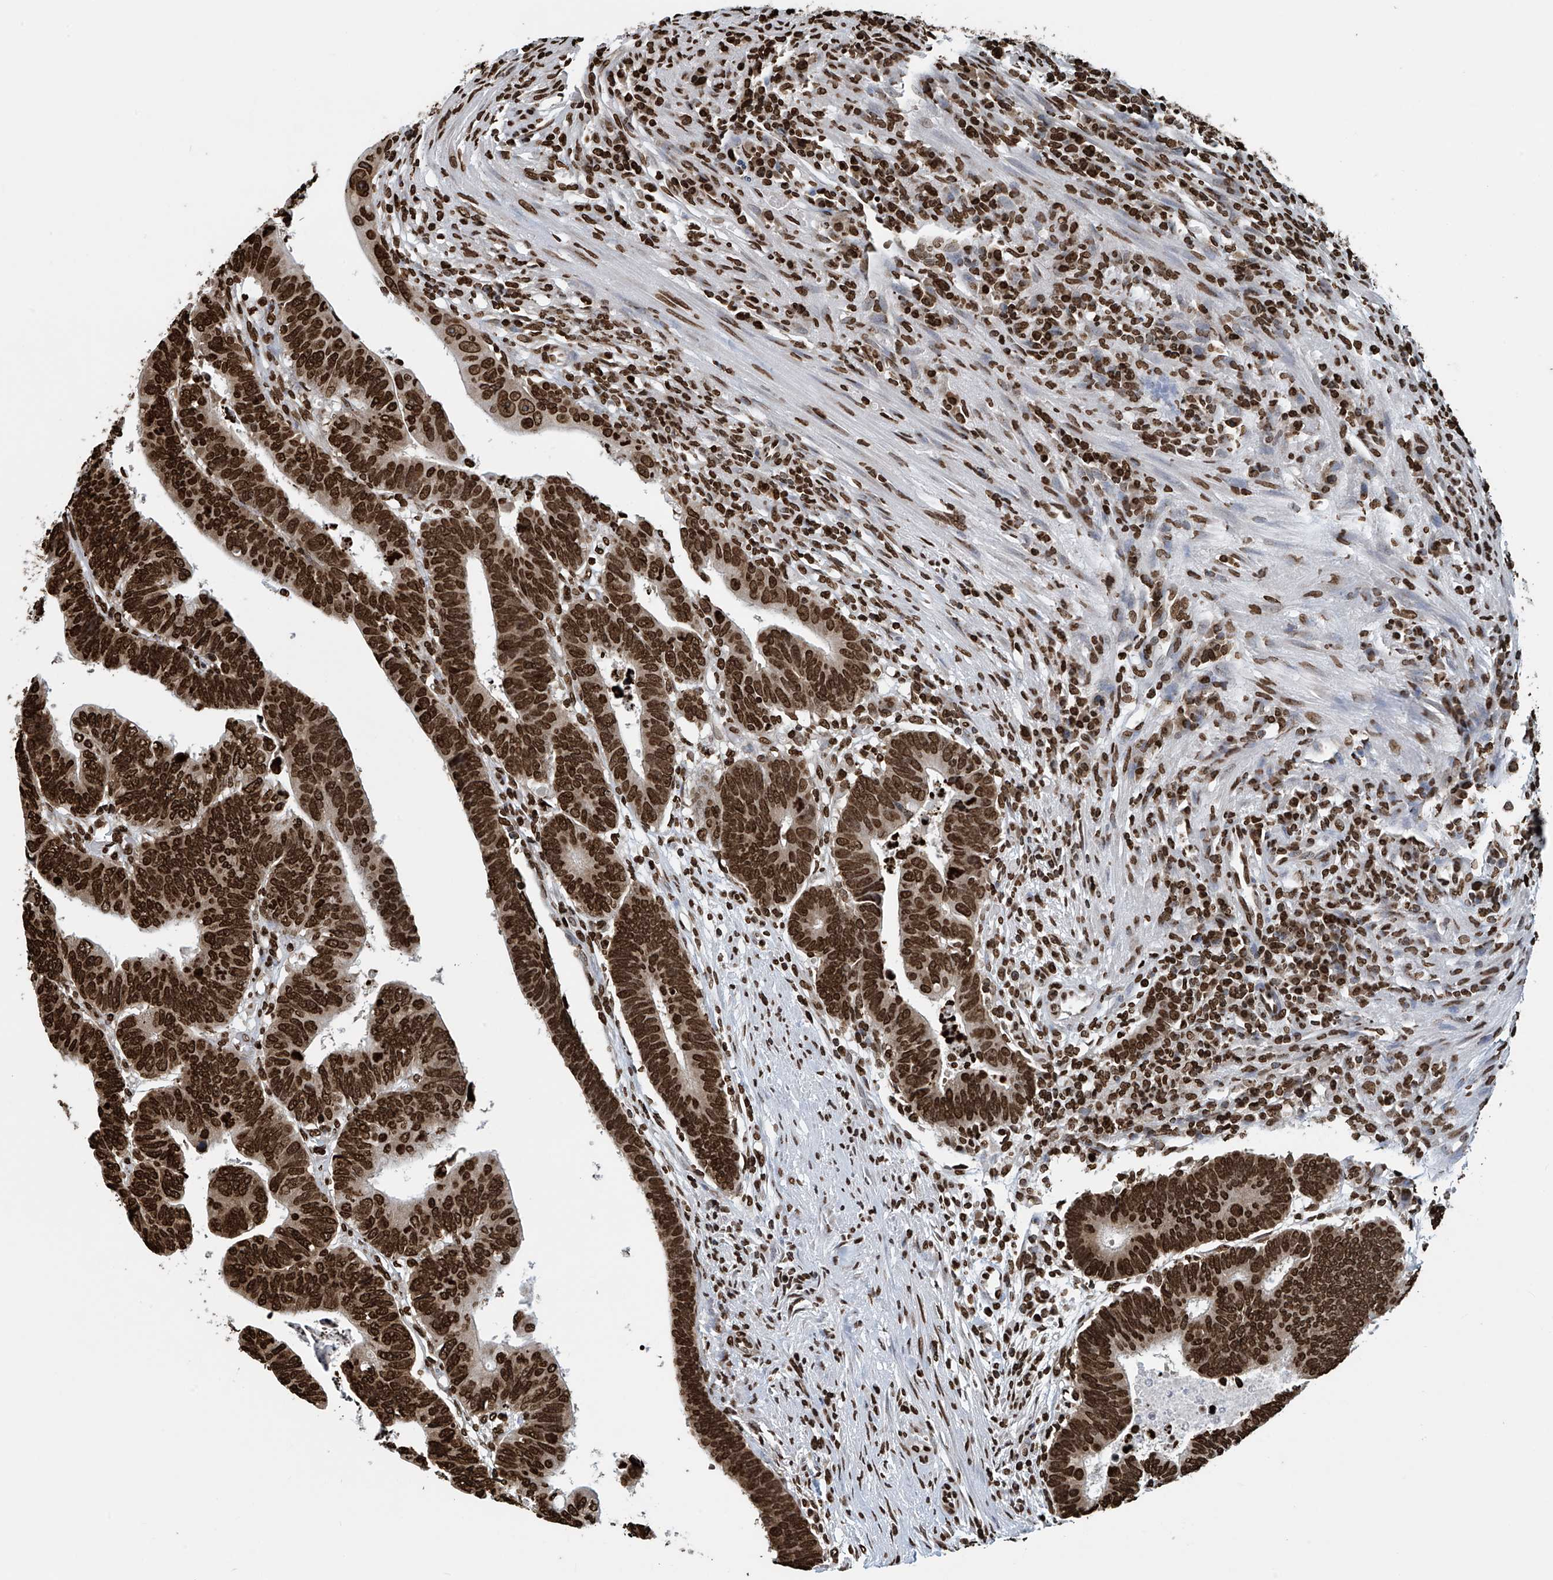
{"staining": {"intensity": "strong", "quantity": ">75%", "location": "nuclear"}, "tissue": "colorectal cancer", "cell_type": "Tumor cells", "image_type": "cancer", "snomed": [{"axis": "morphology", "description": "Adenocarcinoma, NOS"}, {"axis": "topography", "description": "Rectum"}], "caption": "A high-resolution image shows immunohistochemistry staining of colorectal adenocarcinoma, which shows strong nuclear positivity in approximately >75% of tumor cells. (brown staining indicates protein expression, while blue staining denotes nuclei).", "gene": "DPPA2", "patient": {"sex": "female", "age": 65}}